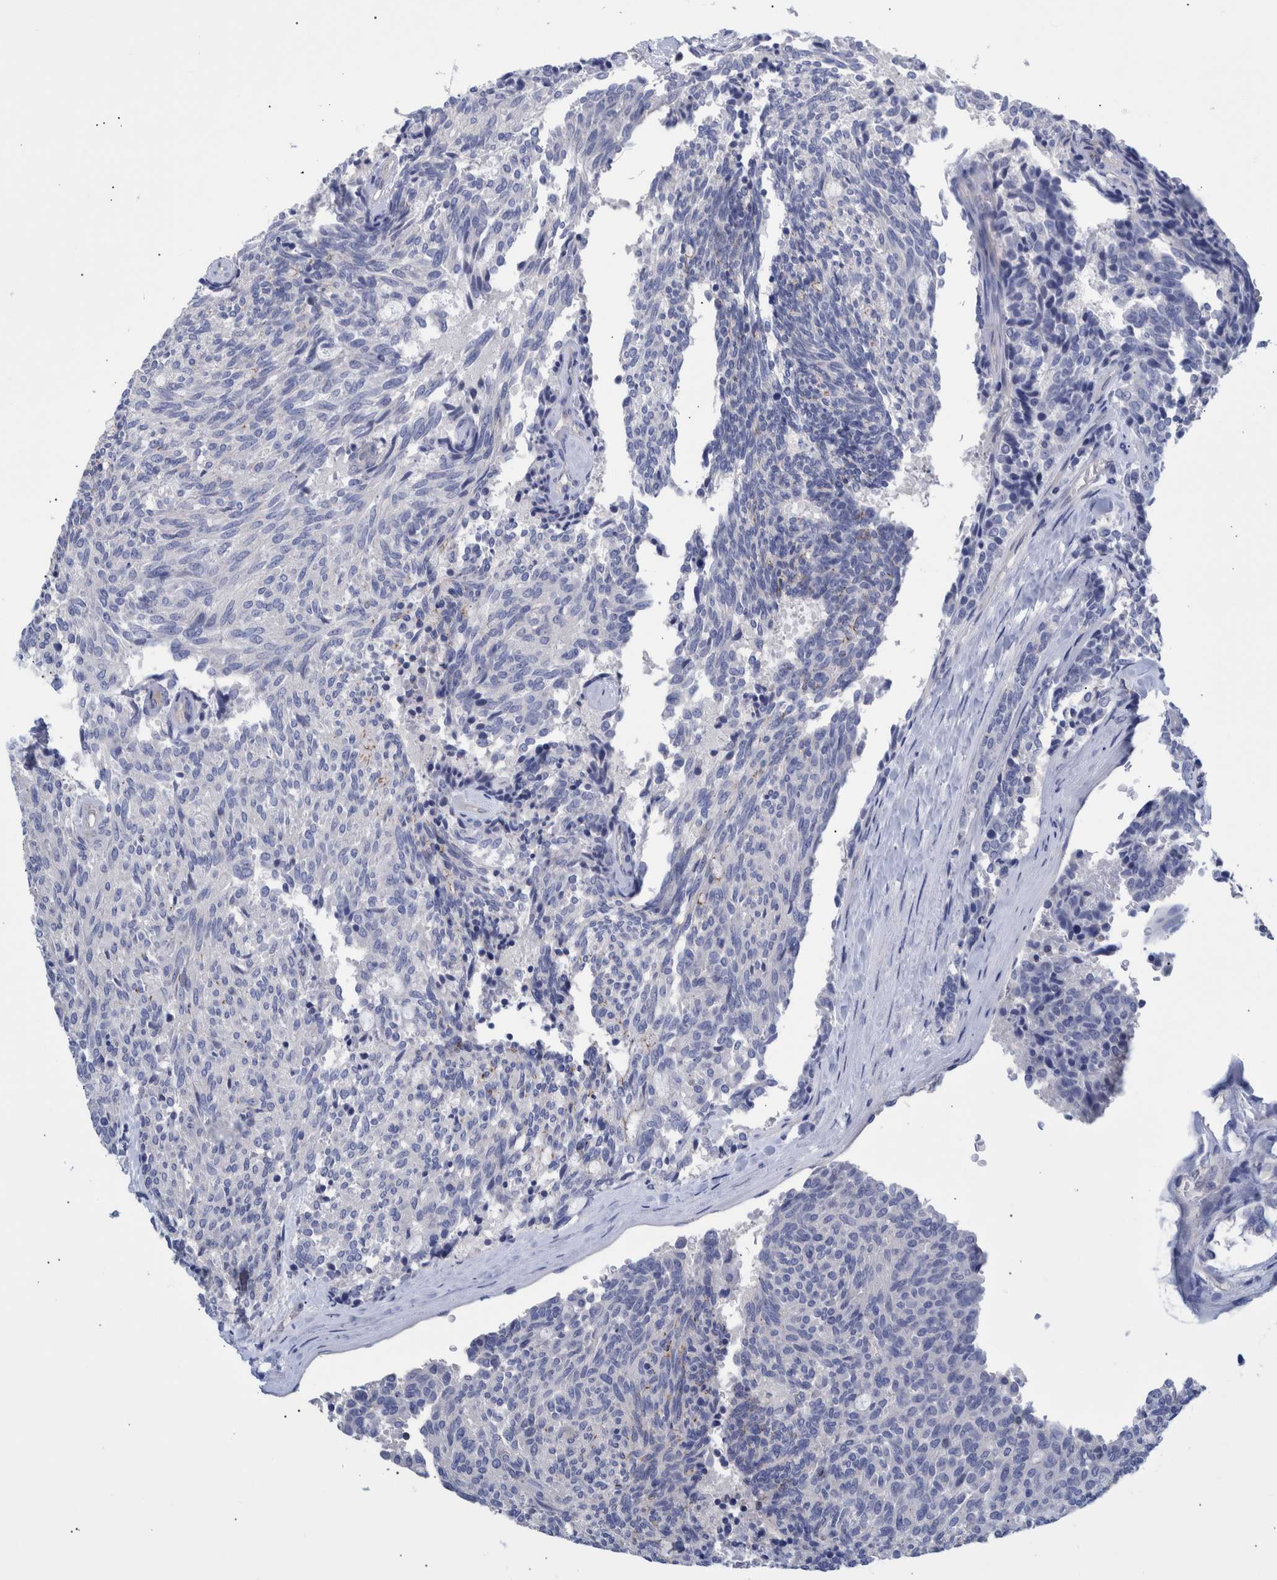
{"staining": {"intensity": "negative", "quantity": "none", "location": "none"}, "tissue": "carcinoid", "cell_type": "Tumor cells", "image_type": "cancer", "snomed": [{"axis": "morphology", "description": "Carcinoid, malignant, NOS"}, {"axis": "topography", "description": "Pancreas"}], "caption": "There is no significant staining in tumor cells of malignant carcinoid.", "gene": "PPP3CC", "patient": {"sex": "female", "age": 54}}